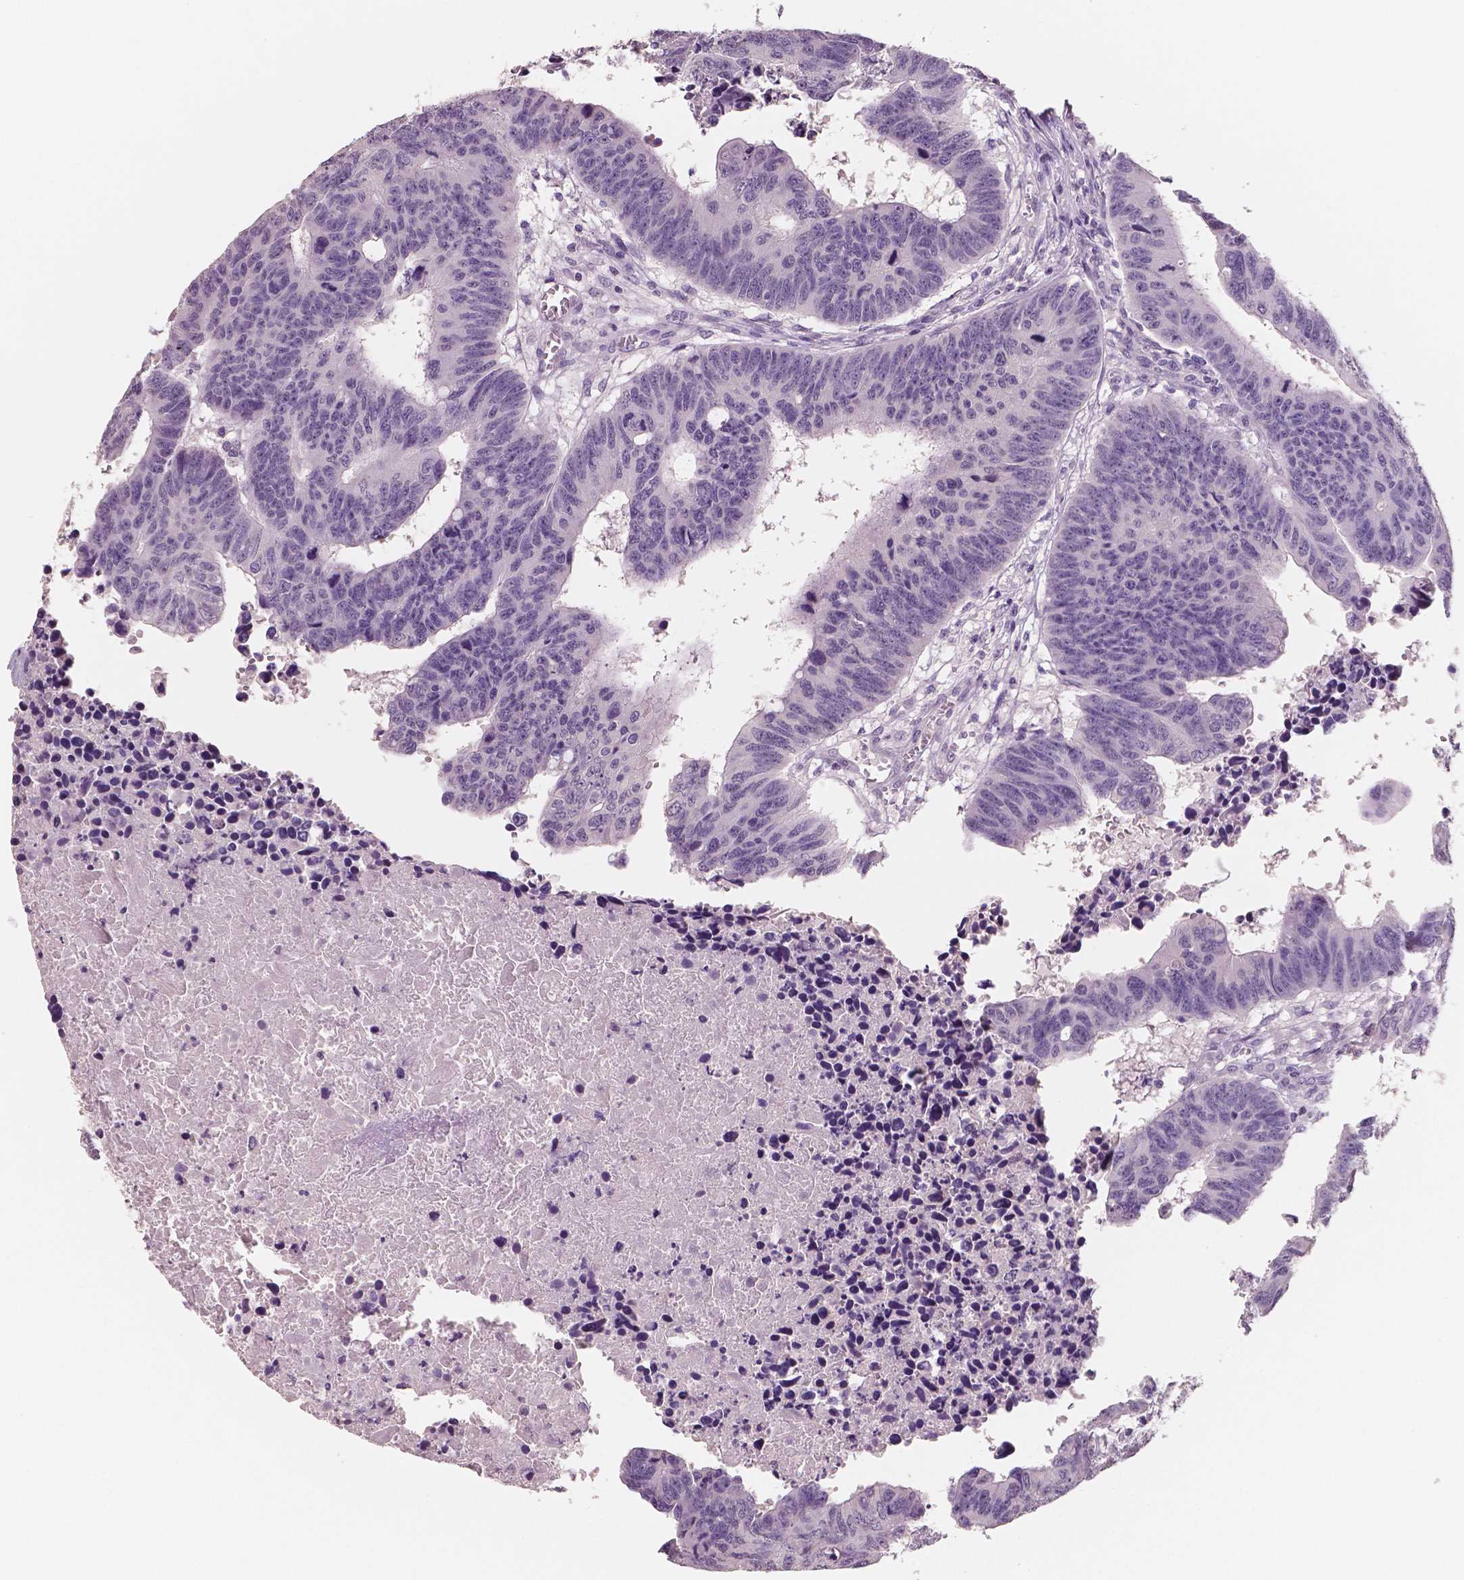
{"staining": {"intensity": "negative", "quantity": "none", "location": "none"}, "tissue": "colorectal cancer", "cell_type": "Tumor cells", "image_type": "cancer", "snomed": [{"axis": "morphology", "description": "Adenocarcinoma, NOS"}, {"axis": "topography", "description": "Rectum"}], "caption": "Immunohistochemistry histopathology image of colorectal cancer stained for a protein (brown), which exhibits no expression in tumor cells.", "gene": "NECAB1", "patient": {"sex": "female", "age": 85}}